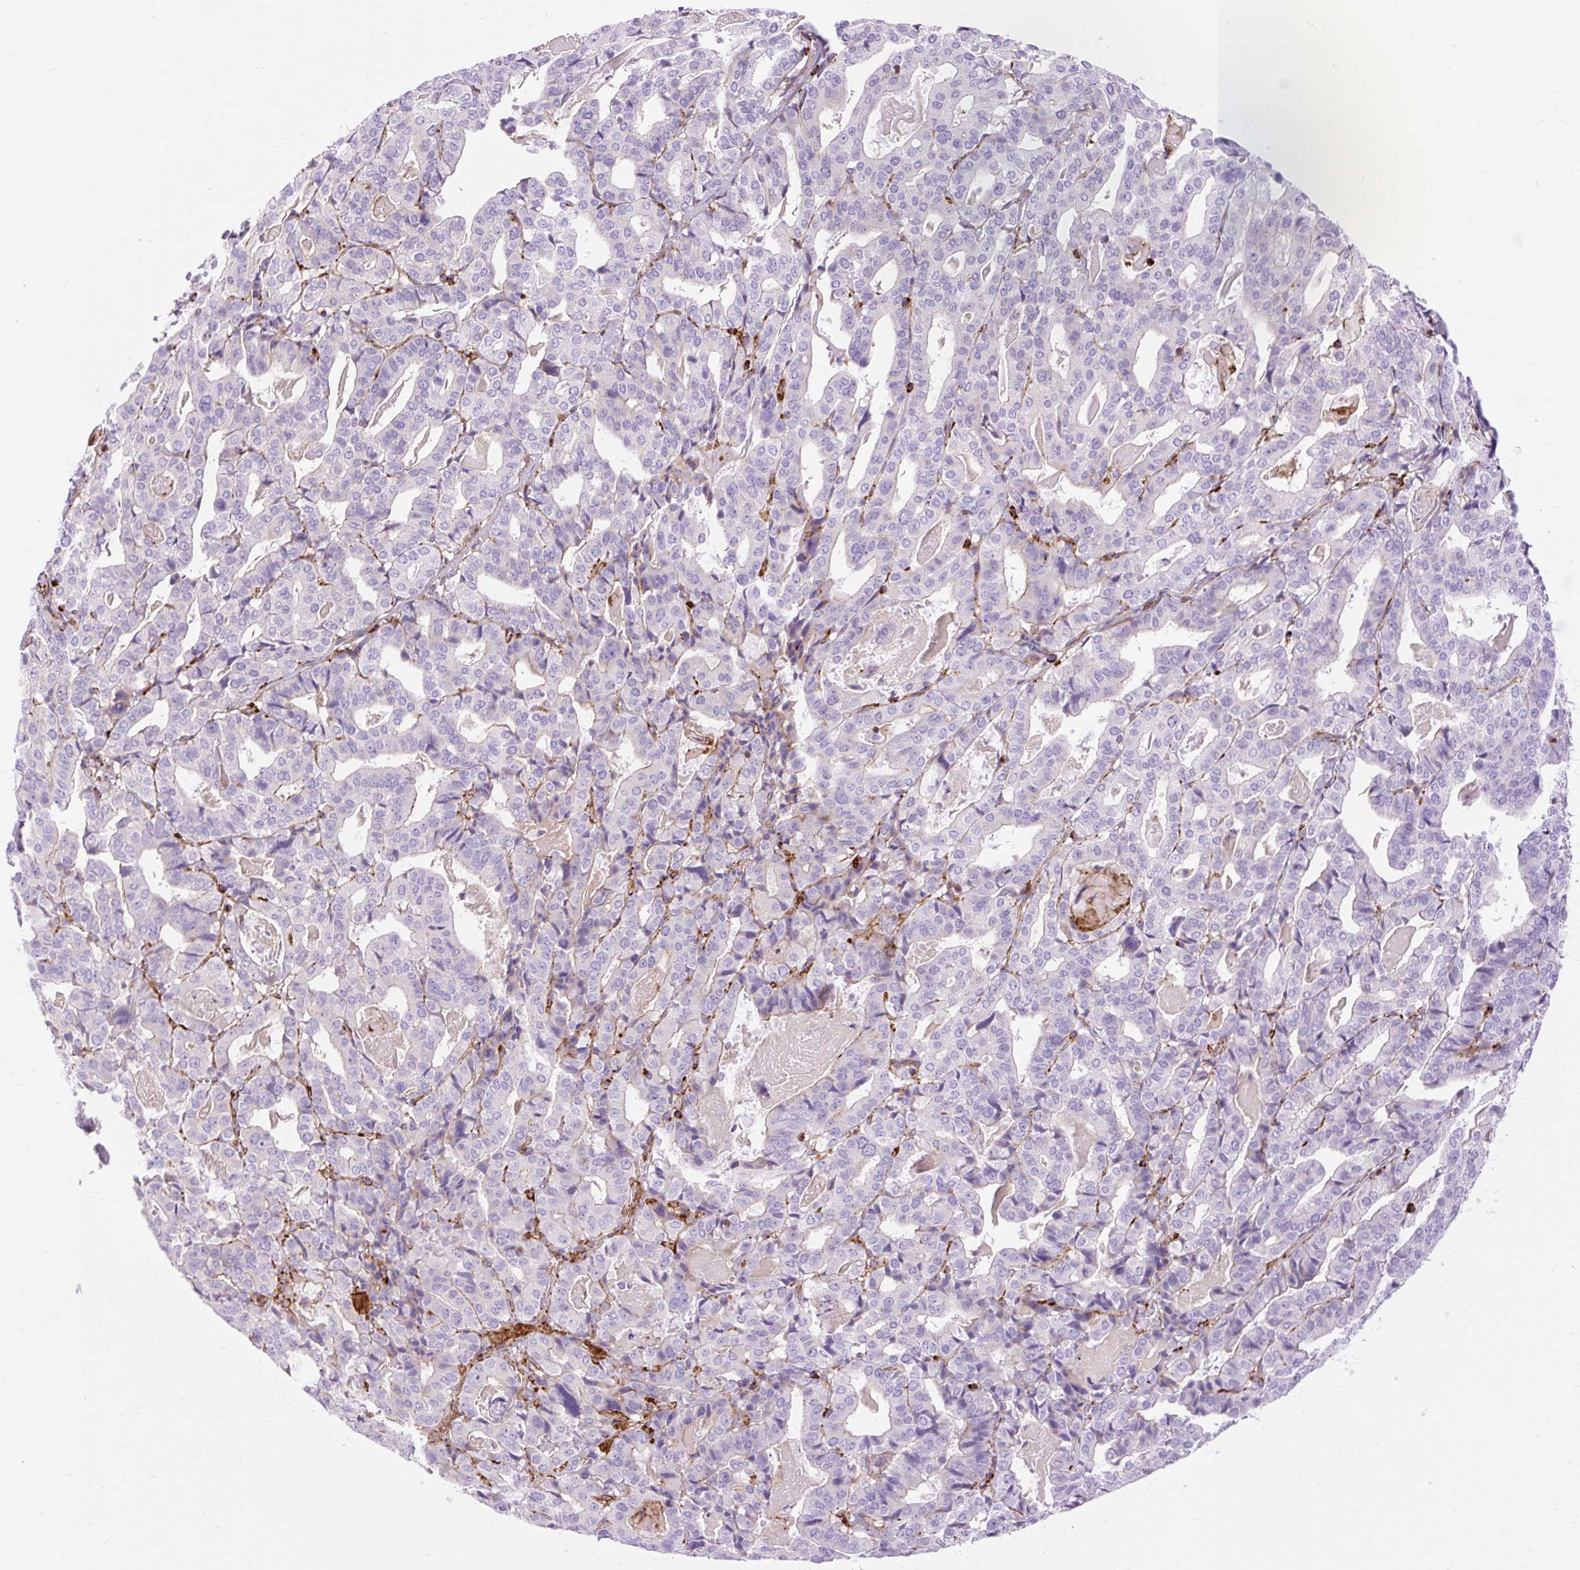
{"staining": {"intensity": "moderate", "quantity": "<25%", "location": "cytoplasmic/membranous"}, "tissue": "stomach cancer", "cell_type": "Tumor cells", "image_type": "cancer", "snomed": [{"axis": "morphology", "description": "Adenocarcinoma, NOS"}, {"axis": "topography", "description": "Stomach"}], "caption": "An IHC photomicrograph of tumor tissue is shown. Protein staining in brown shows moderate cytoplasmic/membranous positivity in adenocarcinoma (stomach) within tumor cells.", "gene": "CORO7-PAM16", "patient": {"sex": "male", "age": 48}}